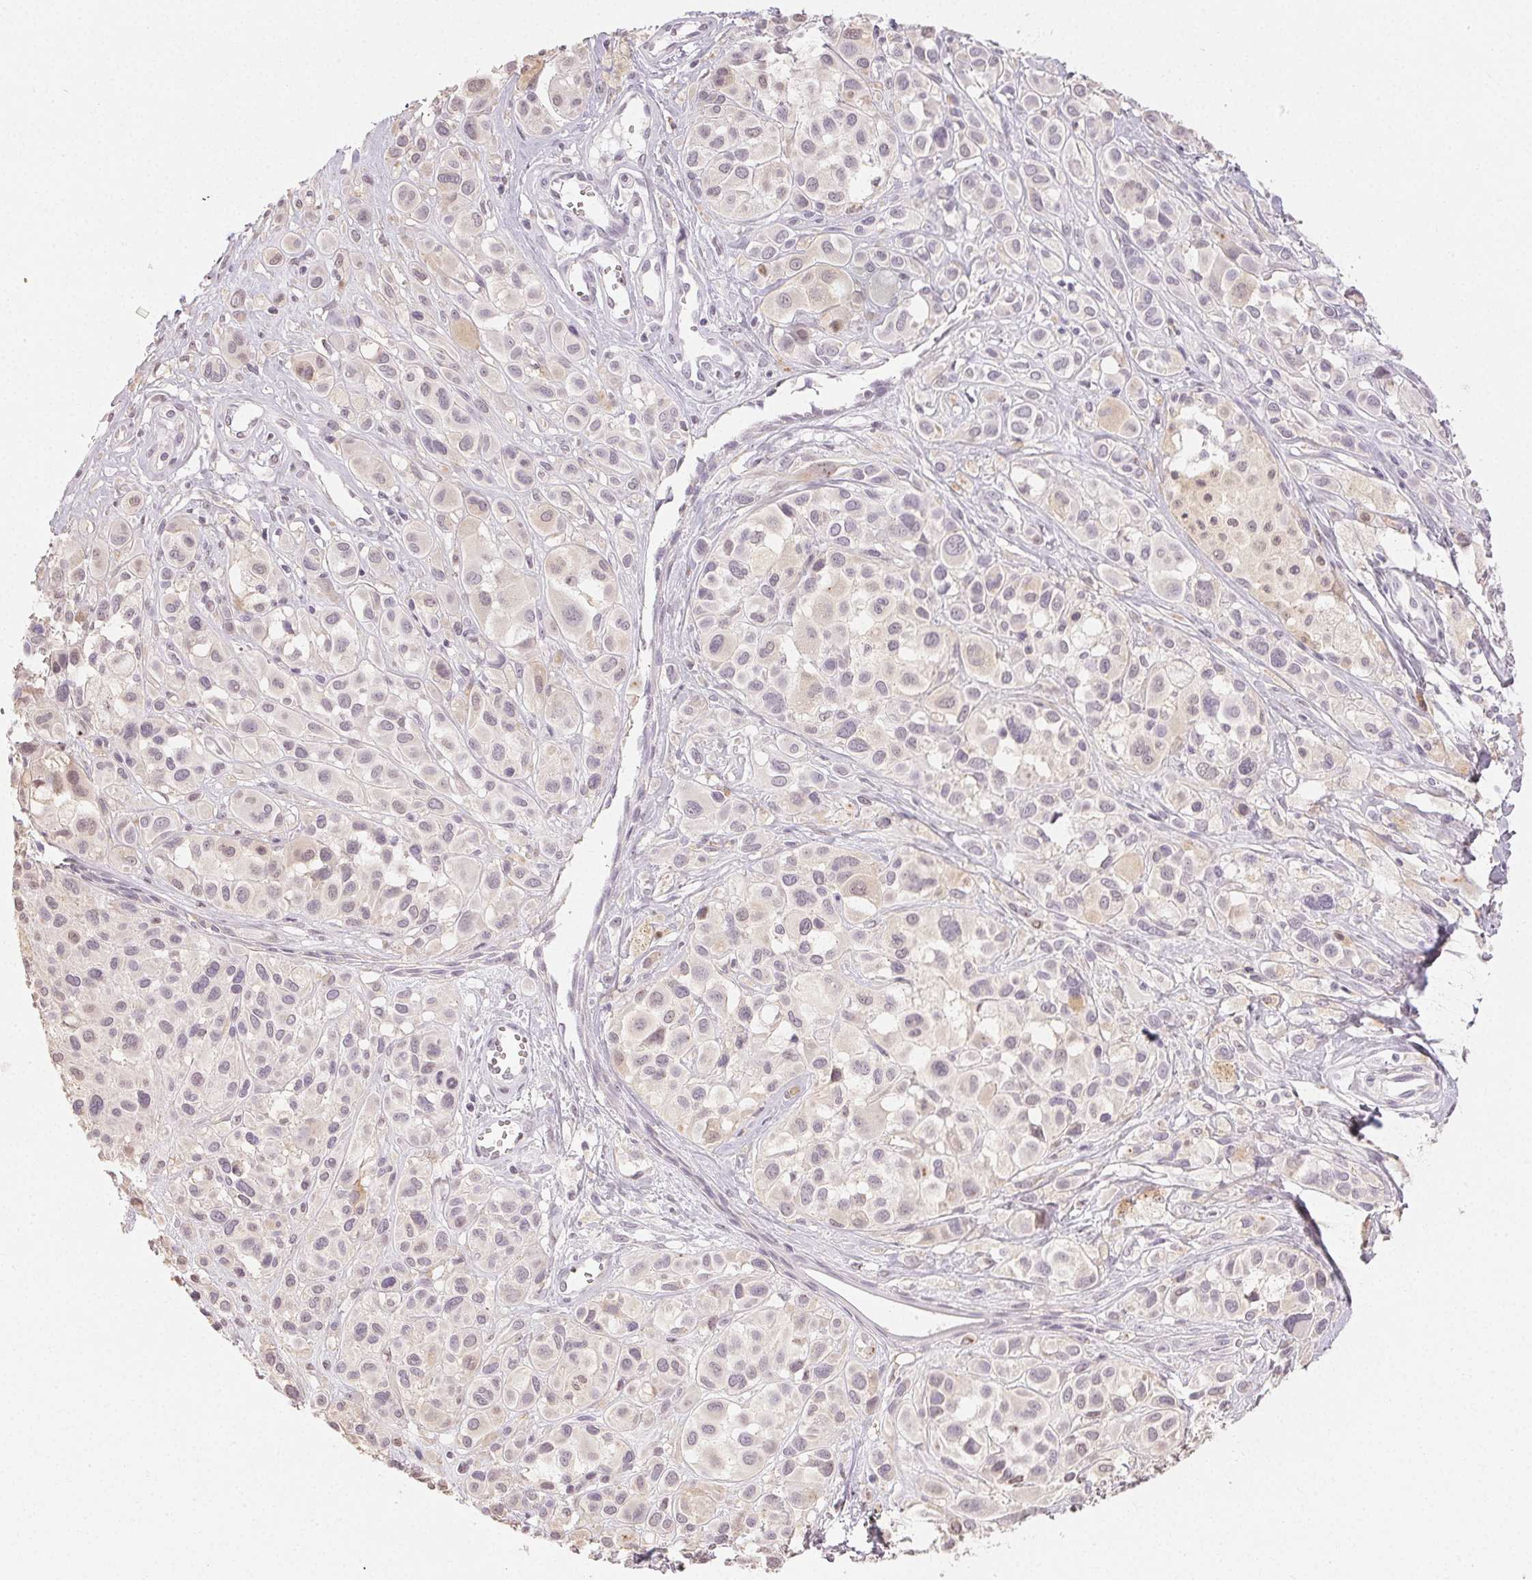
{"staining": {"intensity": "negative", "quantity": "none", "location": "none"}, "tissue": "melanoma", "cell_type": "Tumor cells", "image_type": "cancer", "snomed": [{"axis": "morphology", "description": "Malignant melanoma, NOS"}, {"axis": "topography", "description": "Skin"}], "caption": "A high-resolution photomicrograph shows IHC staining of malignant melanoma, which displays no significant staining in tumor cells.", "gene": "TMEM174", "patient": {"sex": "male", "age": 77}}